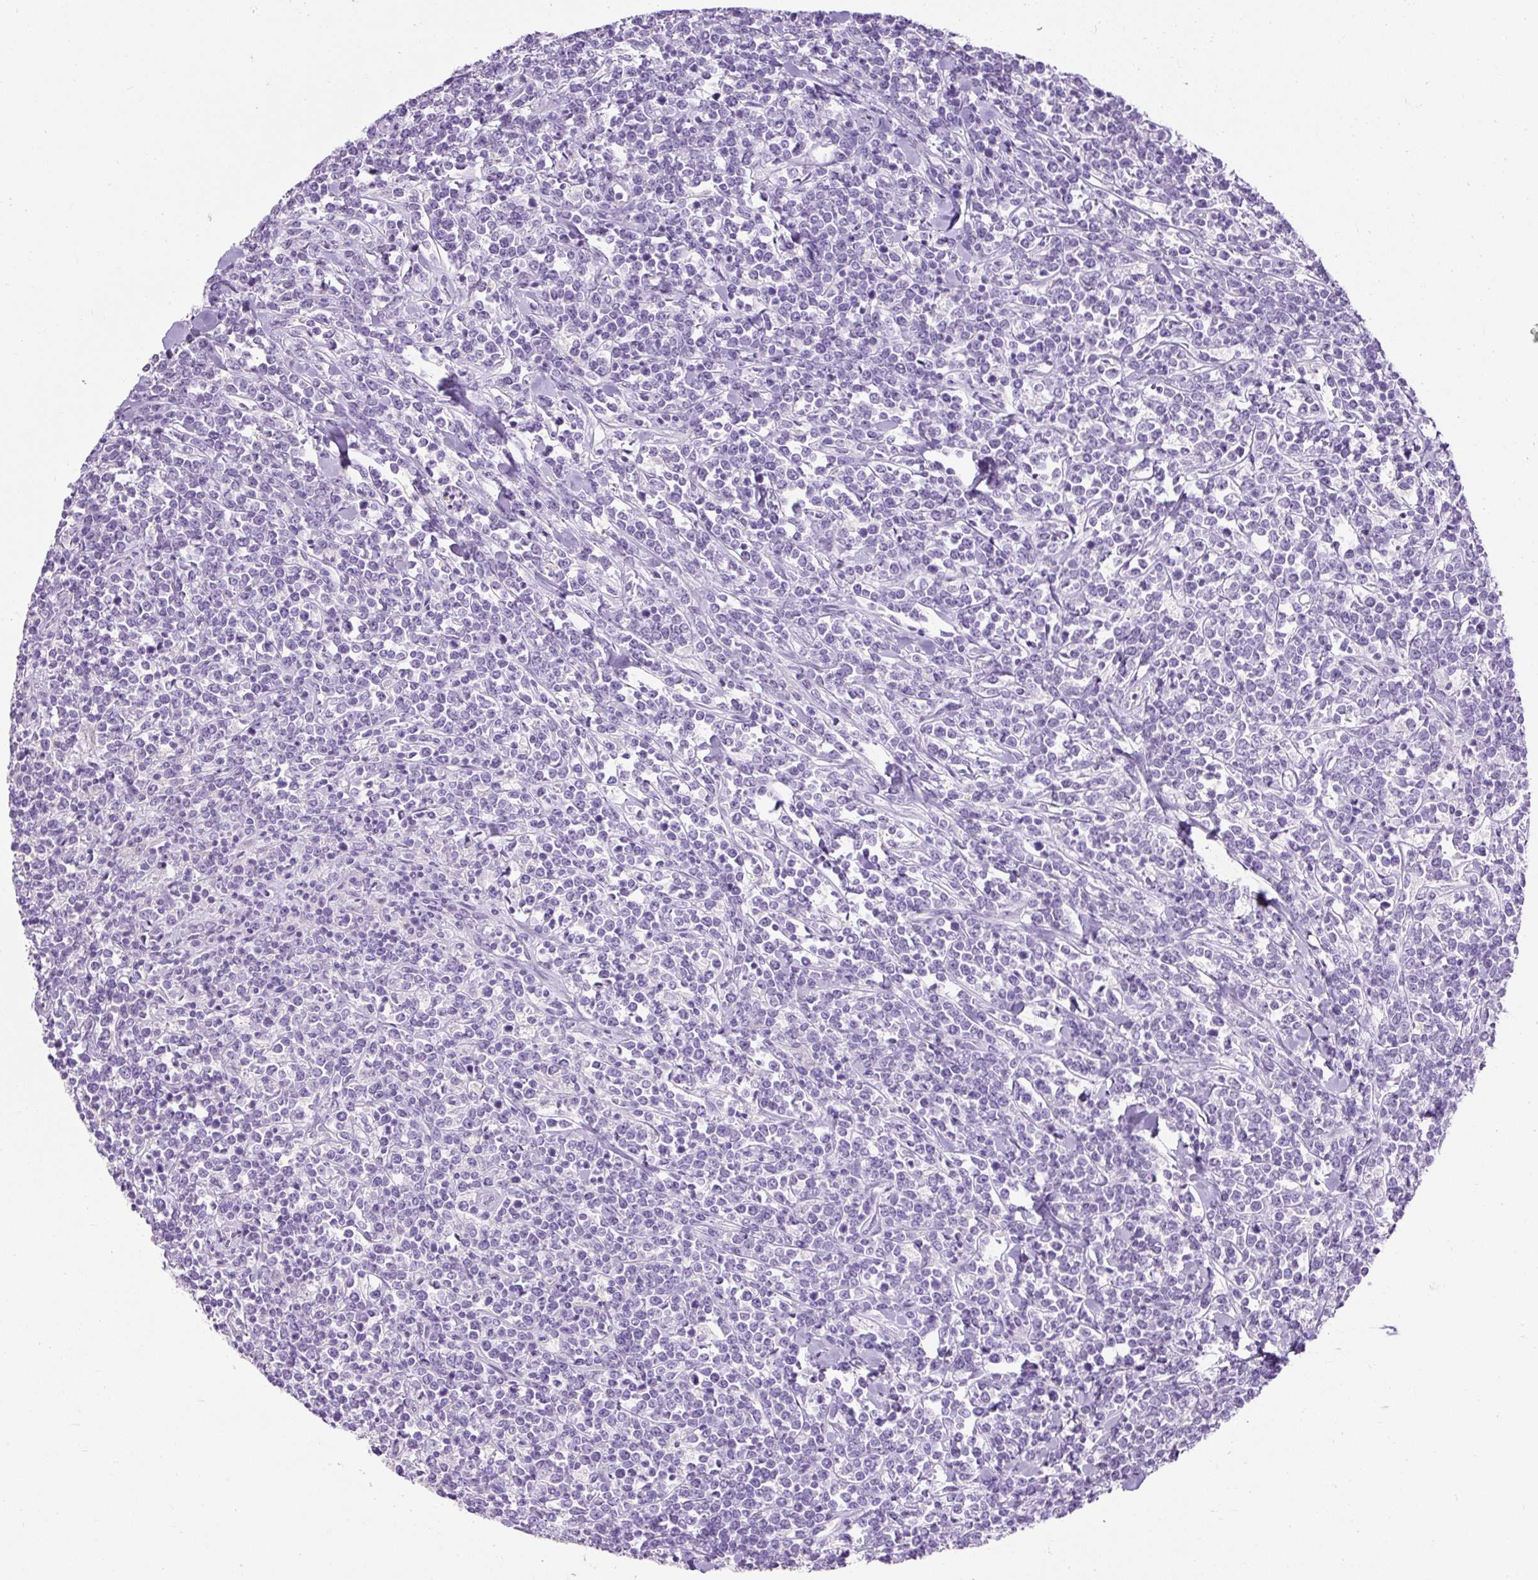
{"staining": {"intensity": "negative", "quantity": "none", "location": "none"}, "tissue": "lymphoma", "cell_type": "Tumor cells", "image_type": "cancer", "snomed": [{"axis": "morphology", "description": "Malignant lymphoma, non-Hodgkin's type, High grade"}, {"axis": "topography", "description": "Small intestine"}, {"axis": "topography", "description": "Colon"}], "caption": "Immunohistochemistry histopathology image of neoplastic tissue: human lymphoma stained with DAB displays no significant protein staining in tumor cells. (Brightfield microscopy of DAB (3,3'-diaminobenzidine) immunohistochemistry at high magnification).", "gene": "C2CD4C", "patient": {"sex": "male", "age": 8}}